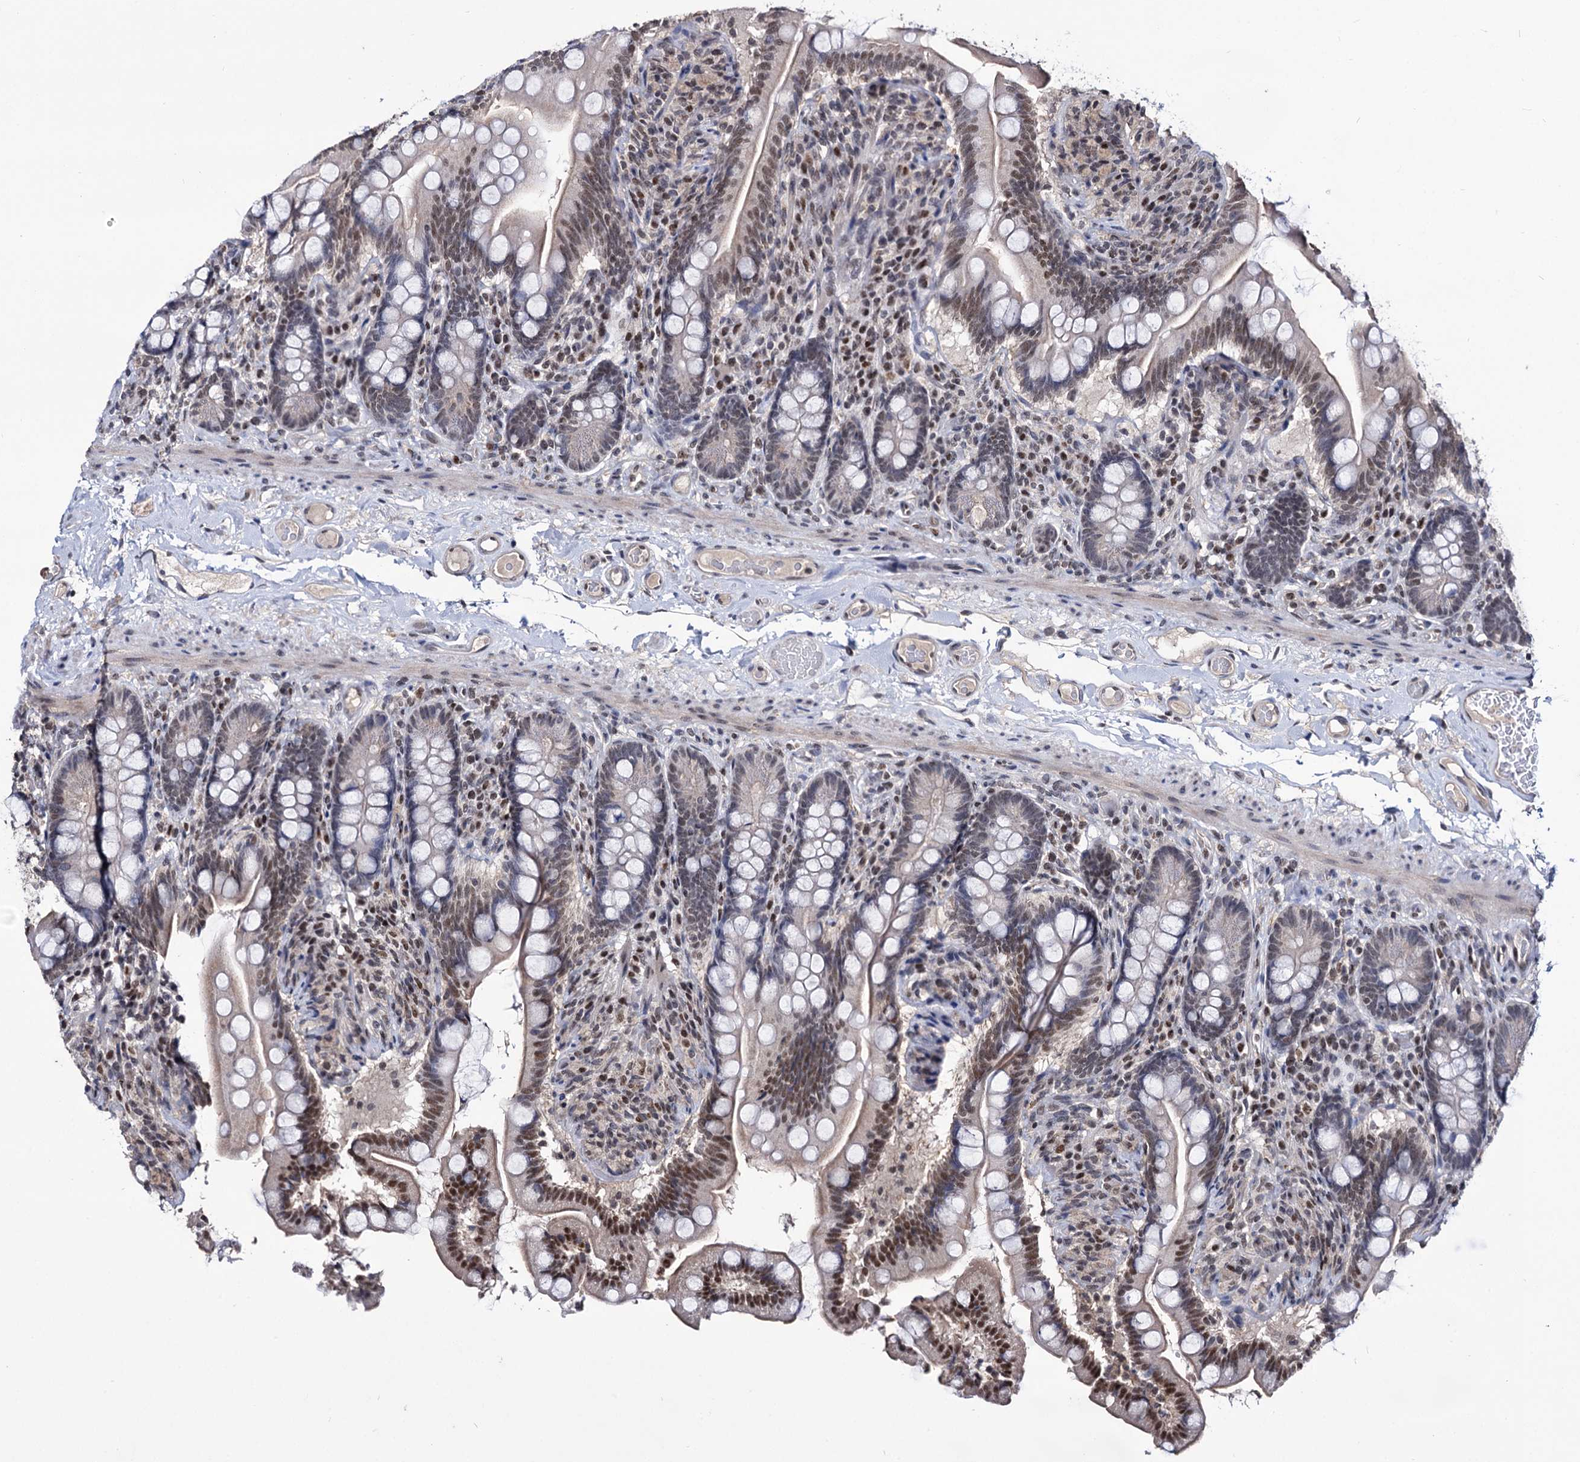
{"staining": {"intensity": "moderate", "quantity": "25%-75%", "location": "nuclear"}, "tissue": "small intestine", "cell_type": "Glandular cells", "image_type": "normal", "snomed": [{"axis": "morphology", "description": "Normal tissue, NOS"}, {"axis": "topography", "description": "Small intestine"}], "caption": "This image reveals immunohistochemistry staining of unremarkable small intestine, with medium moderate nuclear positivity in about 25%-75% of glandular cells.", "gene": "SMCHD1", "patient": {"sex": "female", "age": 64}}